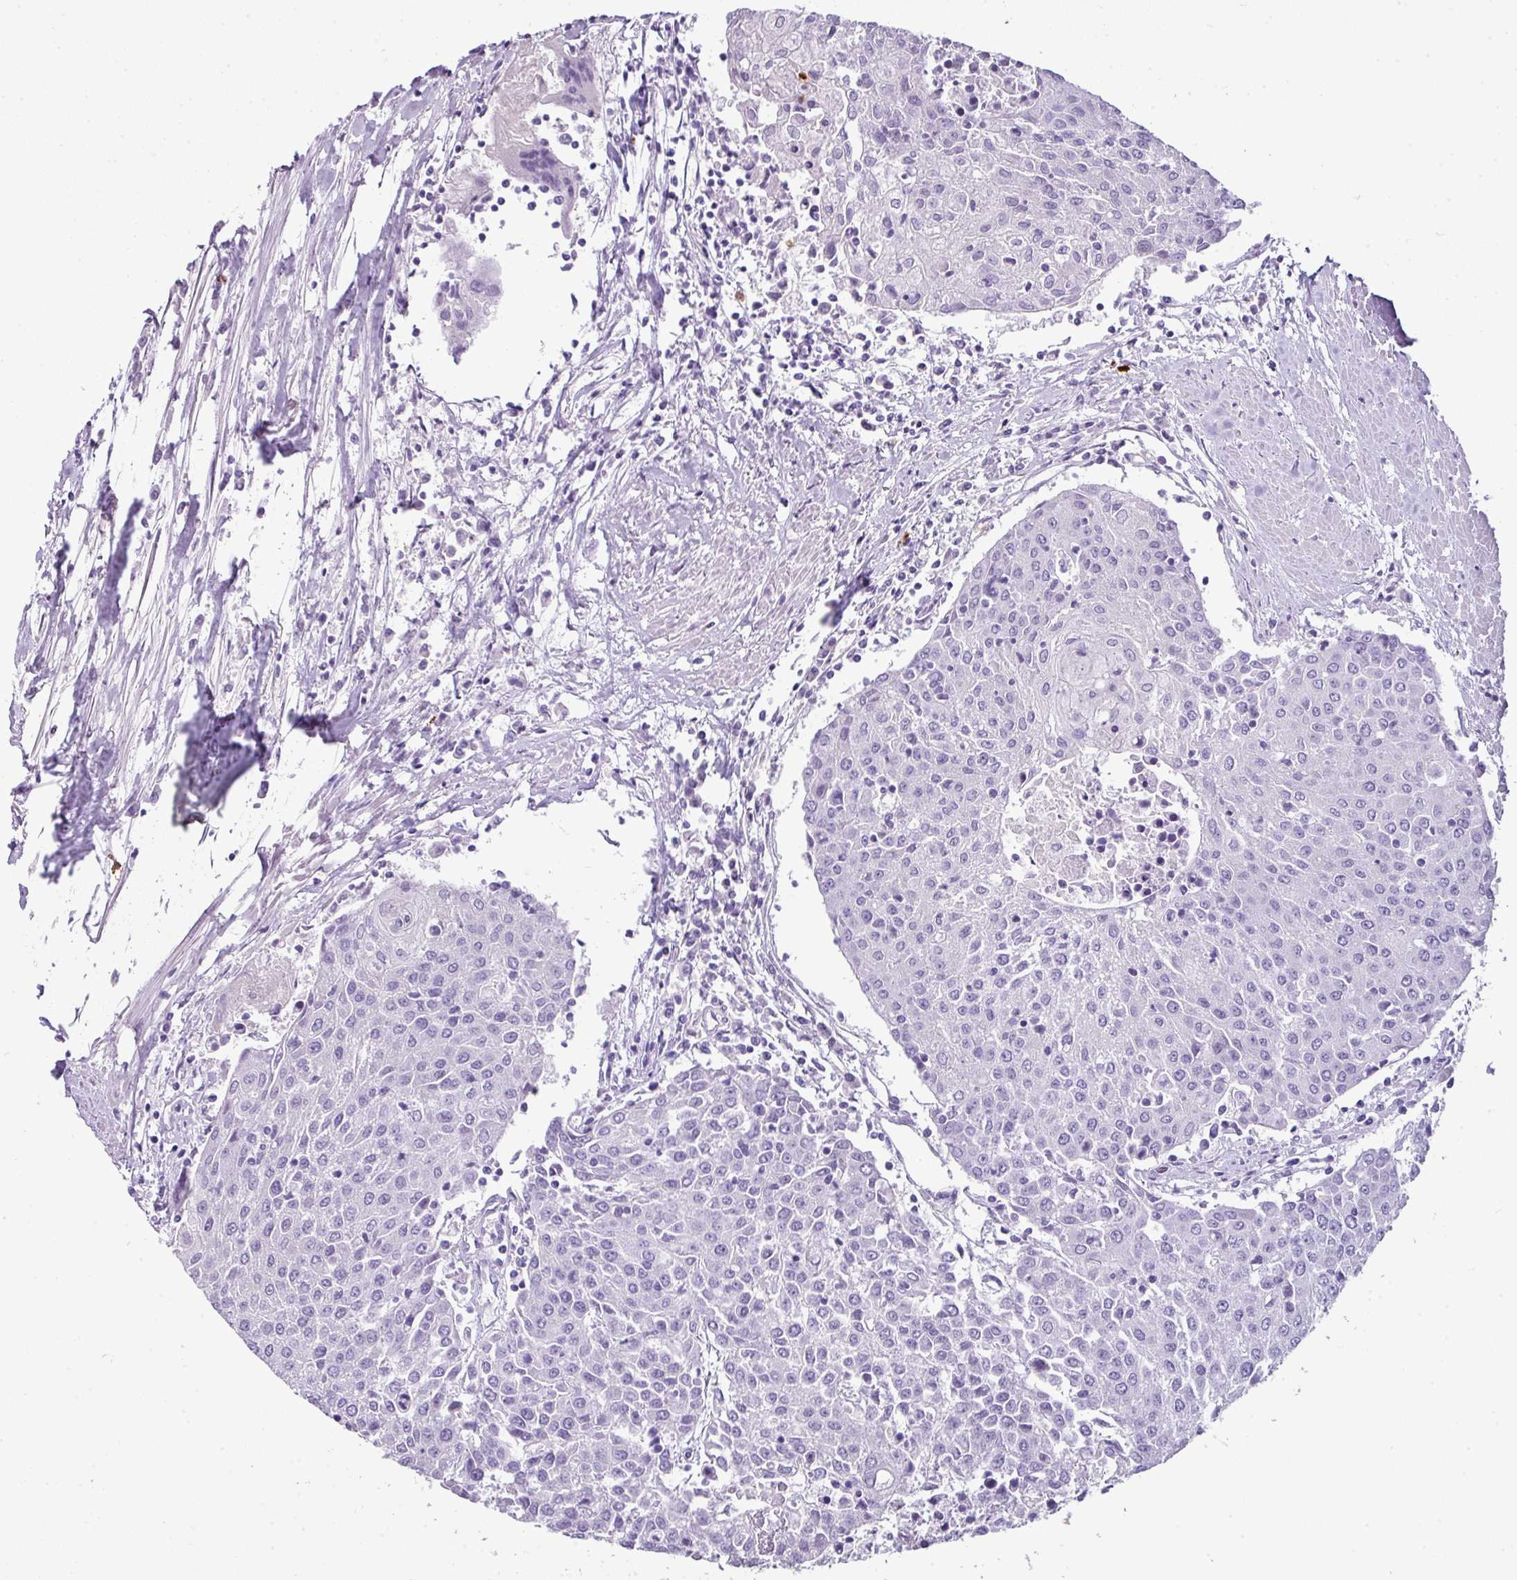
{"staining": {"intensity": "negative", "quantity": "none", "location": "none"}, "tissue": "urothelial cancer", "cell_type": "Tumor cells", "image_type": "cancer", "snomed": [{"axis": "morphology", "description": "Urothelial carcinoma, High grade"}, {"axis": "topography", "description": "Urinary bladder"}], "caption": "Urothelial cancer was stained to show a protein in brown. There is no significant positivity in tumor cells.", "gene": "CTSG", "patient": {"sex": "female", "age": 85}}